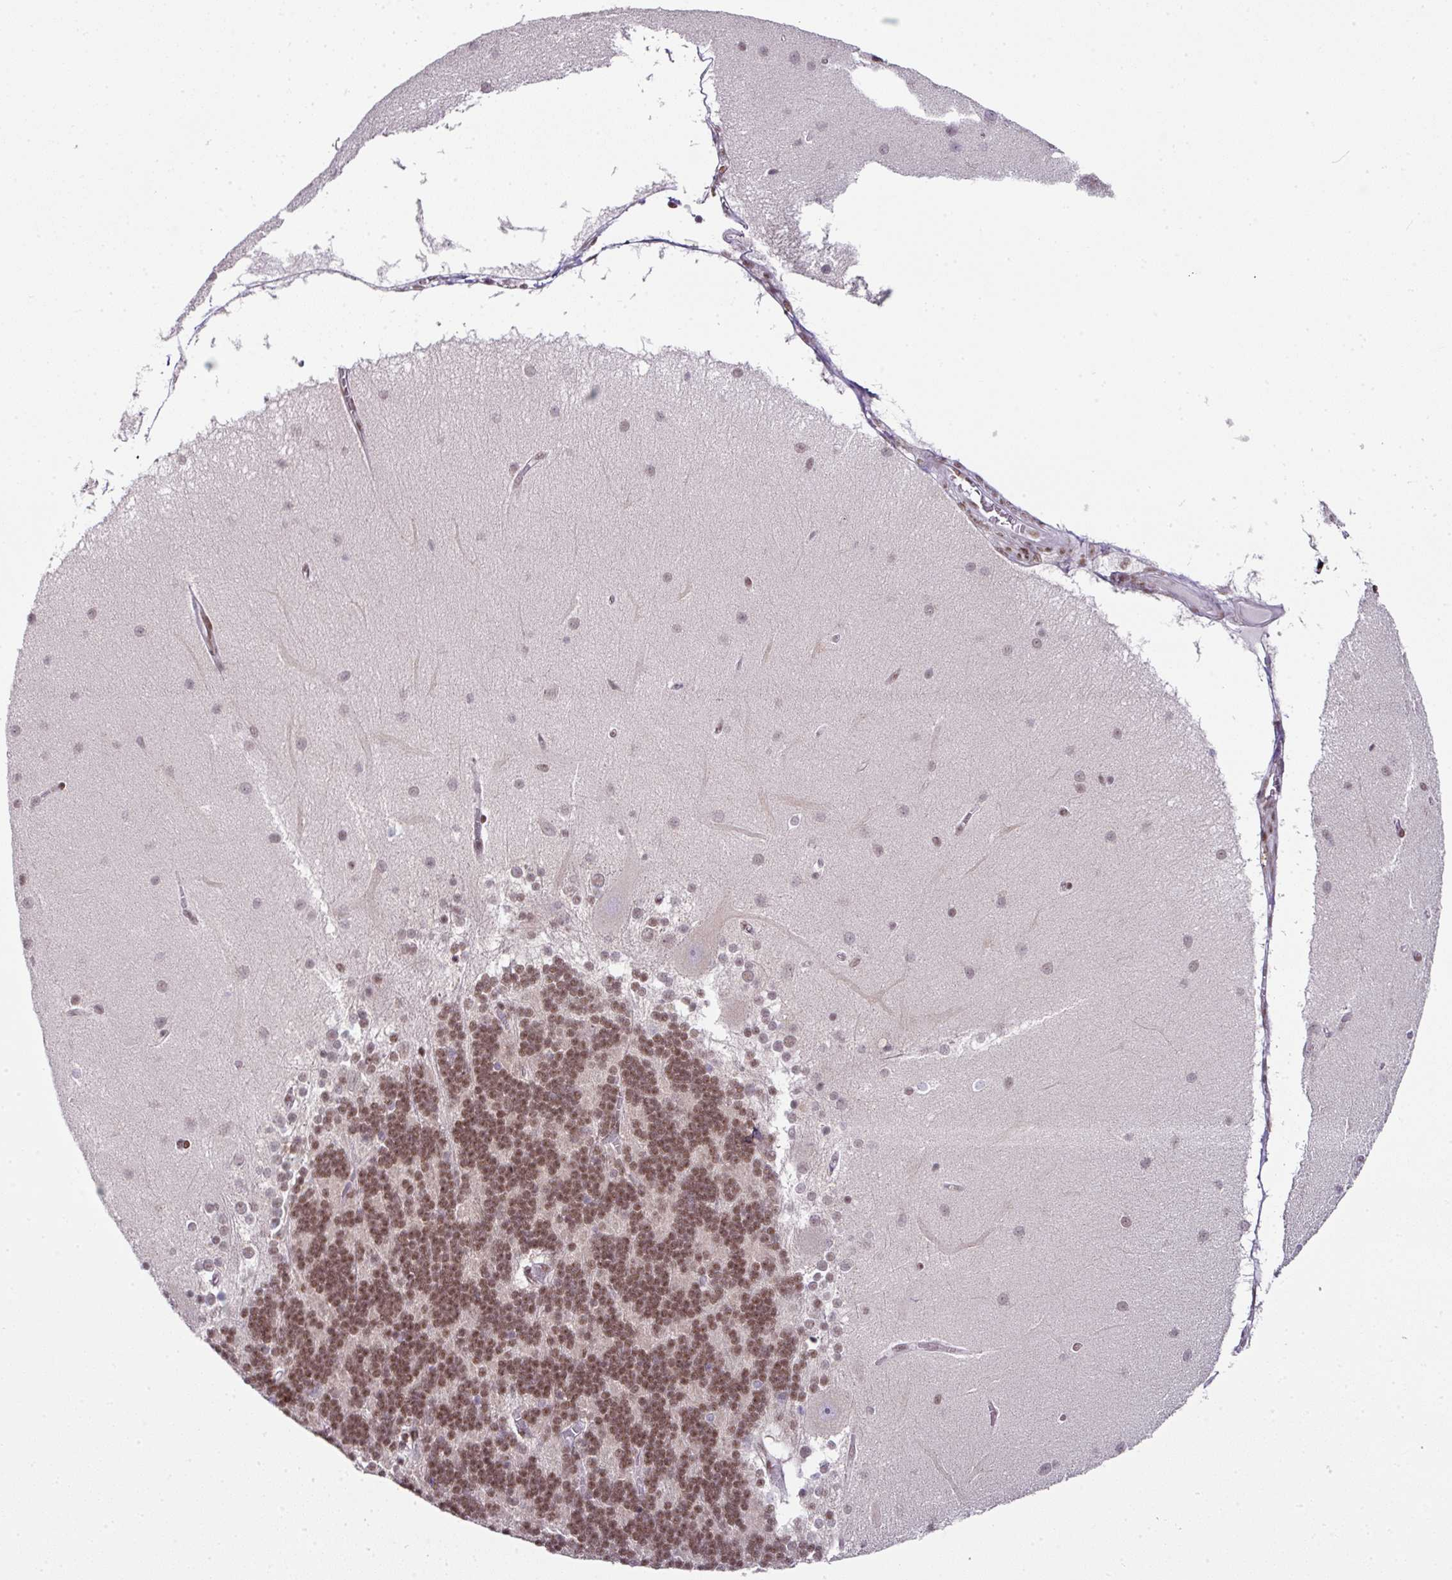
{"staining": {"intensity": "moderate", "quantity": ">75%", "location": "nuclear"}, "tissue": "cerebellum", "cell_type": "Cells in granular layer", "image_type": "normal", "snomed": [{"axis": "morphology", "description": "Normal tissue, NOS"}, {"axis": "topography", "description": "Cerebellum"}], "caption": "Immunohistochemical staining of normal cerebellum demonstrates >75% levels of moderate nuclear protein expression in approximately >75% of cells in granular layer.", "gene": "NFYA", "patient": {"sex": "female", "age": 54}}